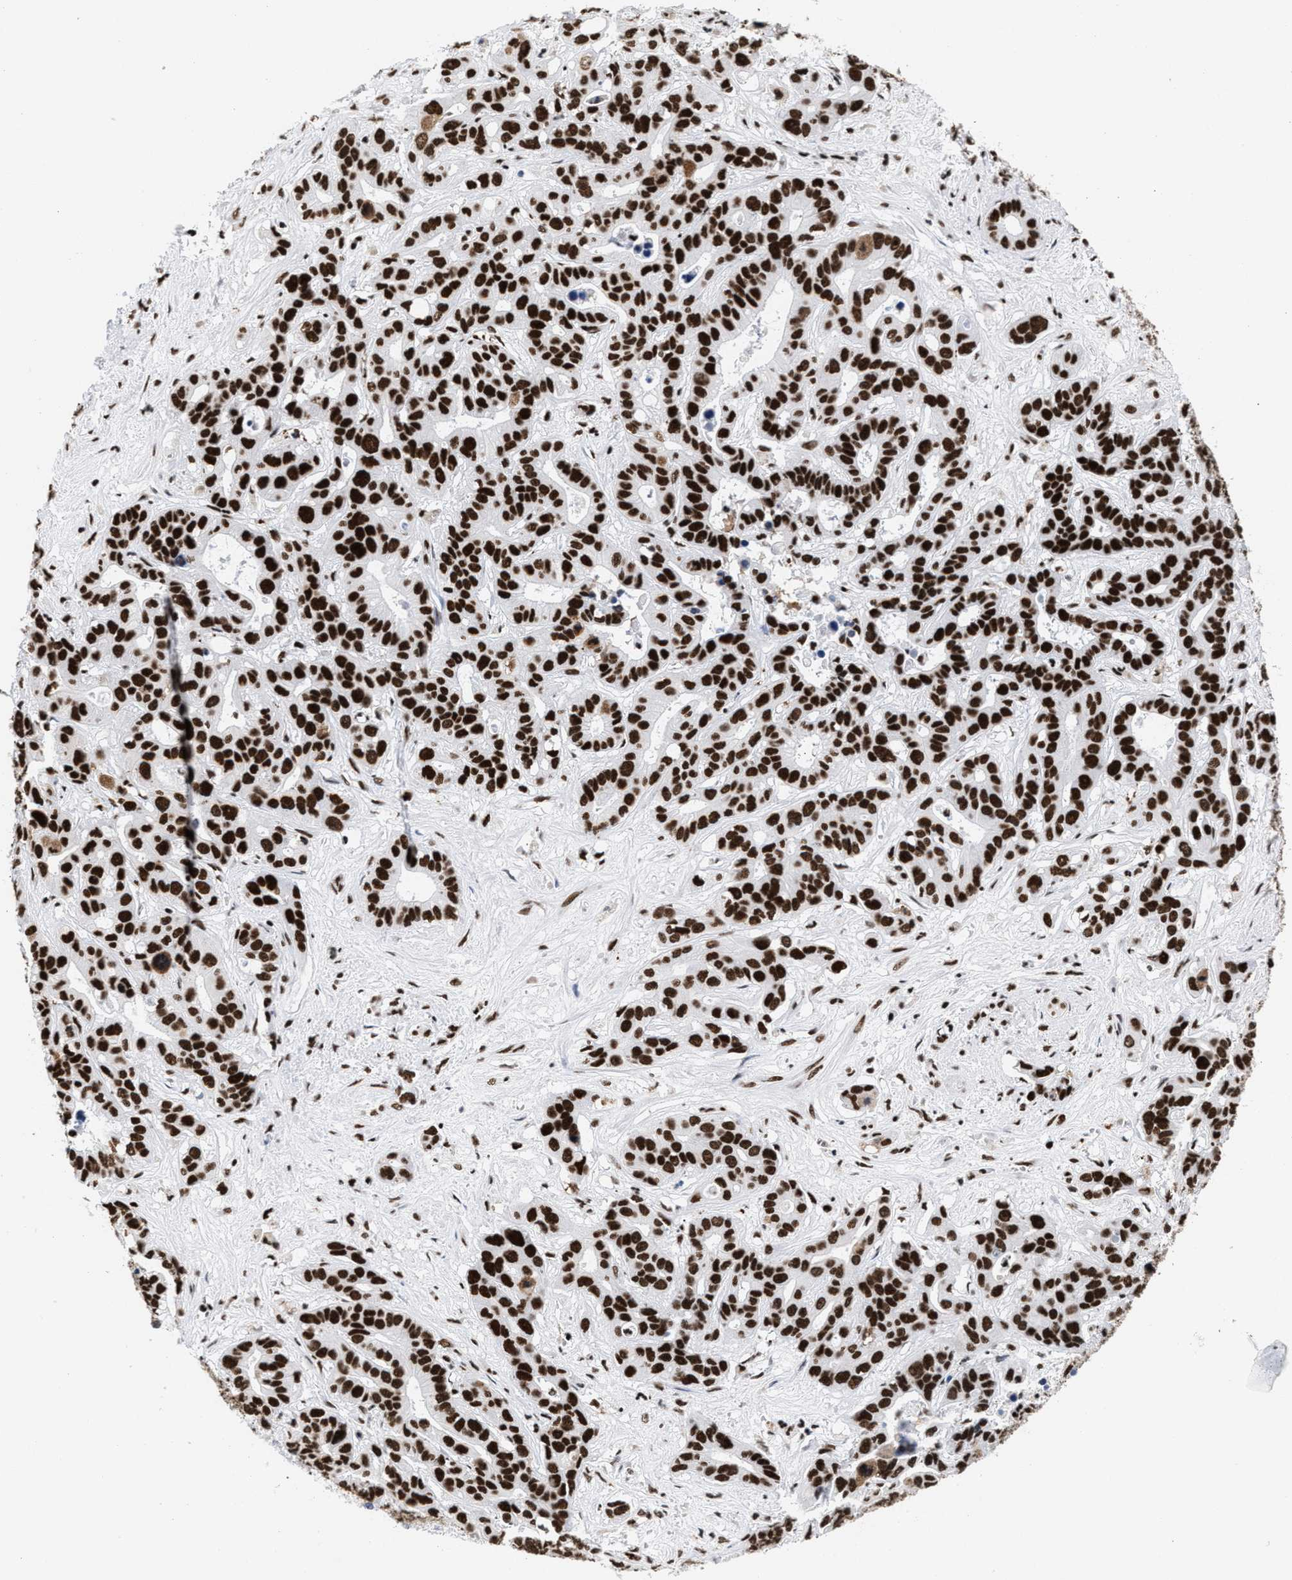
{"staining": {"intensity": "strong", "quantity": ">75%", "location": "nuclear"}, "tissue": "liver cancer", "cell_type": "Tumor cells", "image_type": "cancer", "snomed": [{"axis": "morphology", "description": "Cholangiocarcinoma"}, {"axis": "topography", "description": "Liver"}], "caption": "Tumor cells show high levels of strong nuclear positivity in about >75% of cells in human liver cholangiocarcinoma.", "gene": "RAD21", "patient": {"sex": "female", "age": 65}}